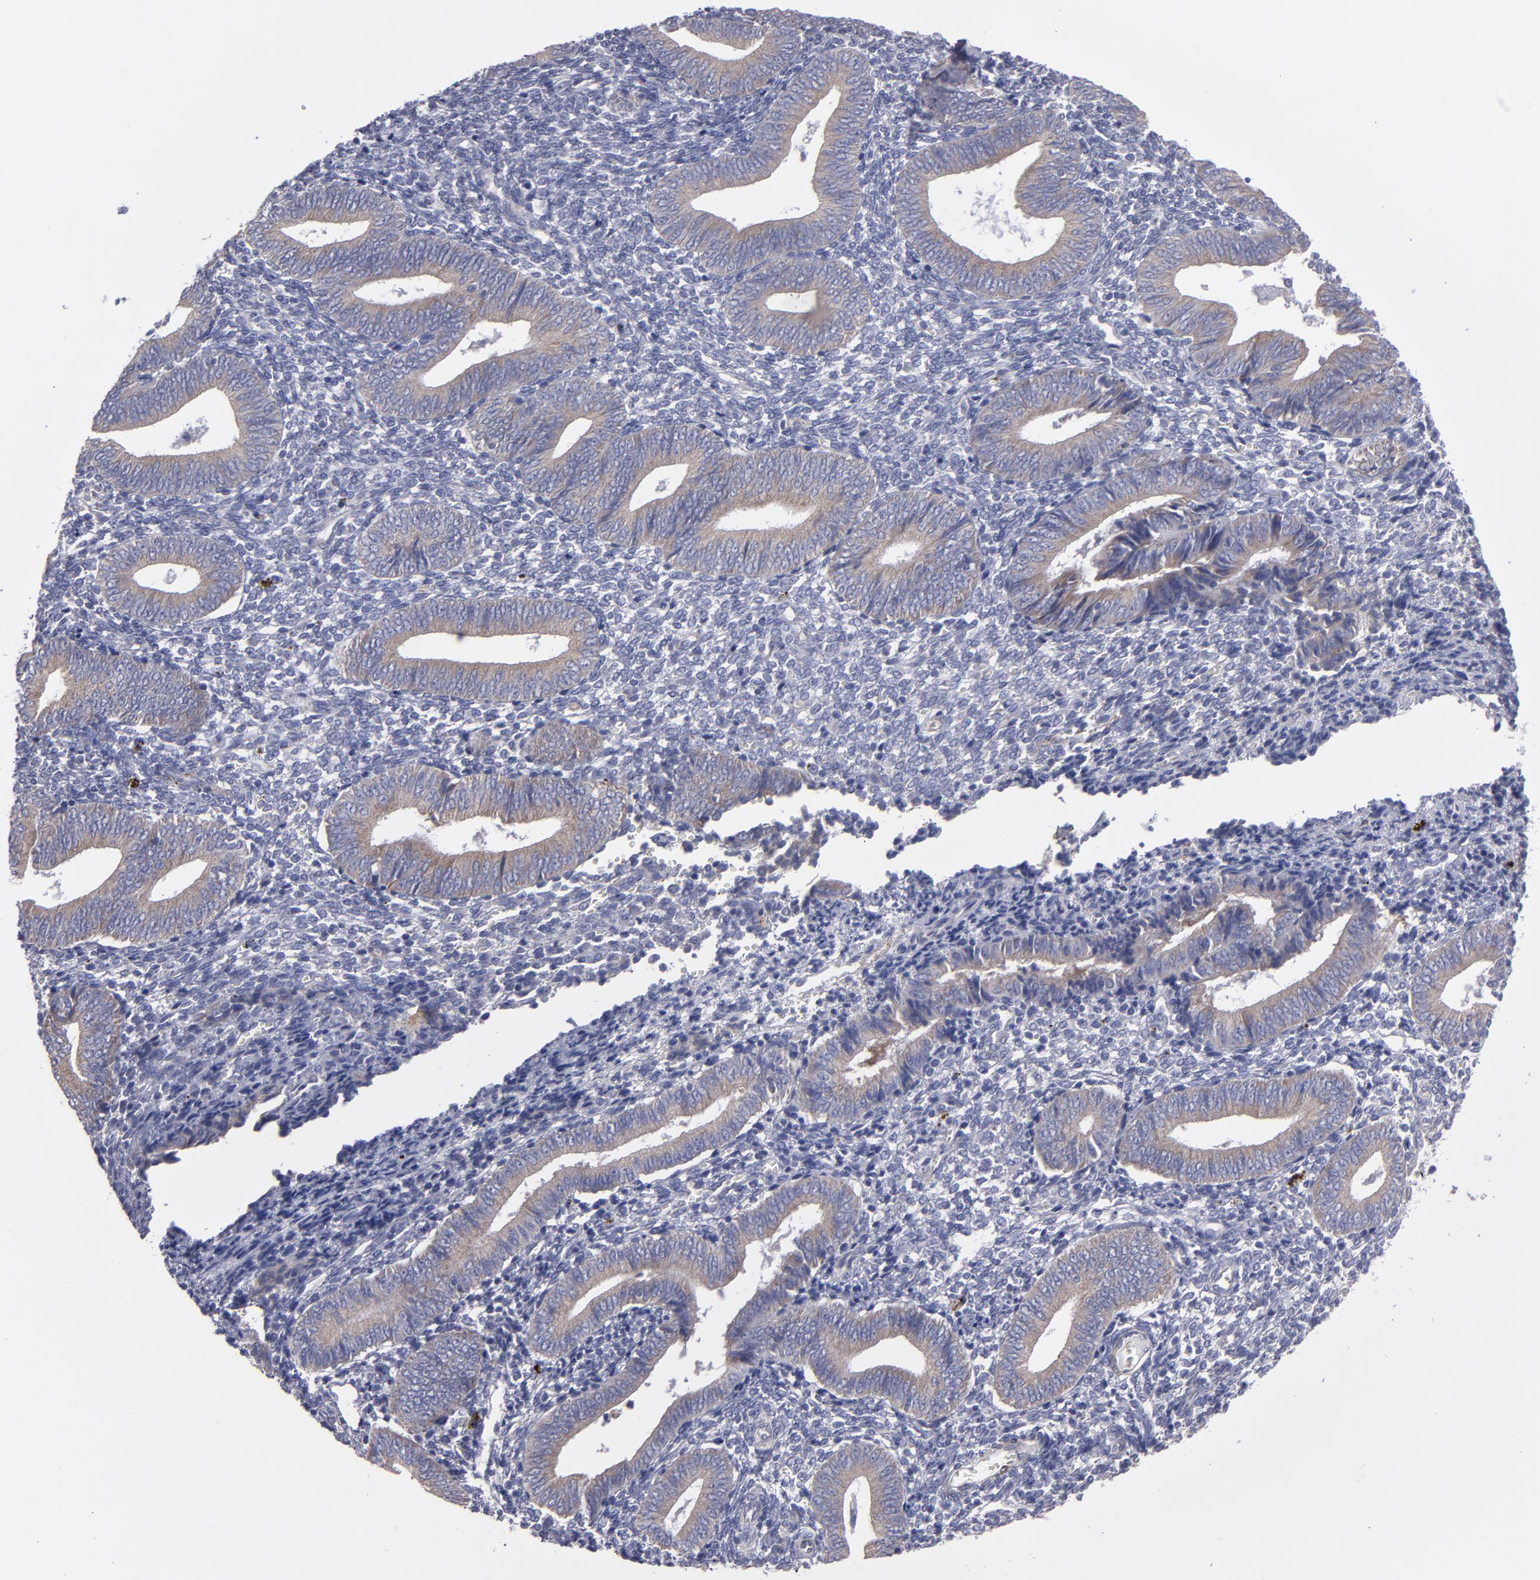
{"staining": {"intensity": "negative", "quantity": "none", "location": "none"}, "tissue": "endometrium", "cell_type": "Cells in endometrial stroma", "image_type": "normal", "snomed": [{"axis": "morphology", "description": "Normal tissue, NOS"}, {"axis": "topography", "description": "Uterus"}, {"axis": "topography", "description": "Endometrium"}], "caption": "The immunohistochemistry (IHC) photomicrograph has no significant expression in cells in endometrial stroma of endometrium.", "gene": "SLMAP", "patient": {"sex": "female", "age": 33}}